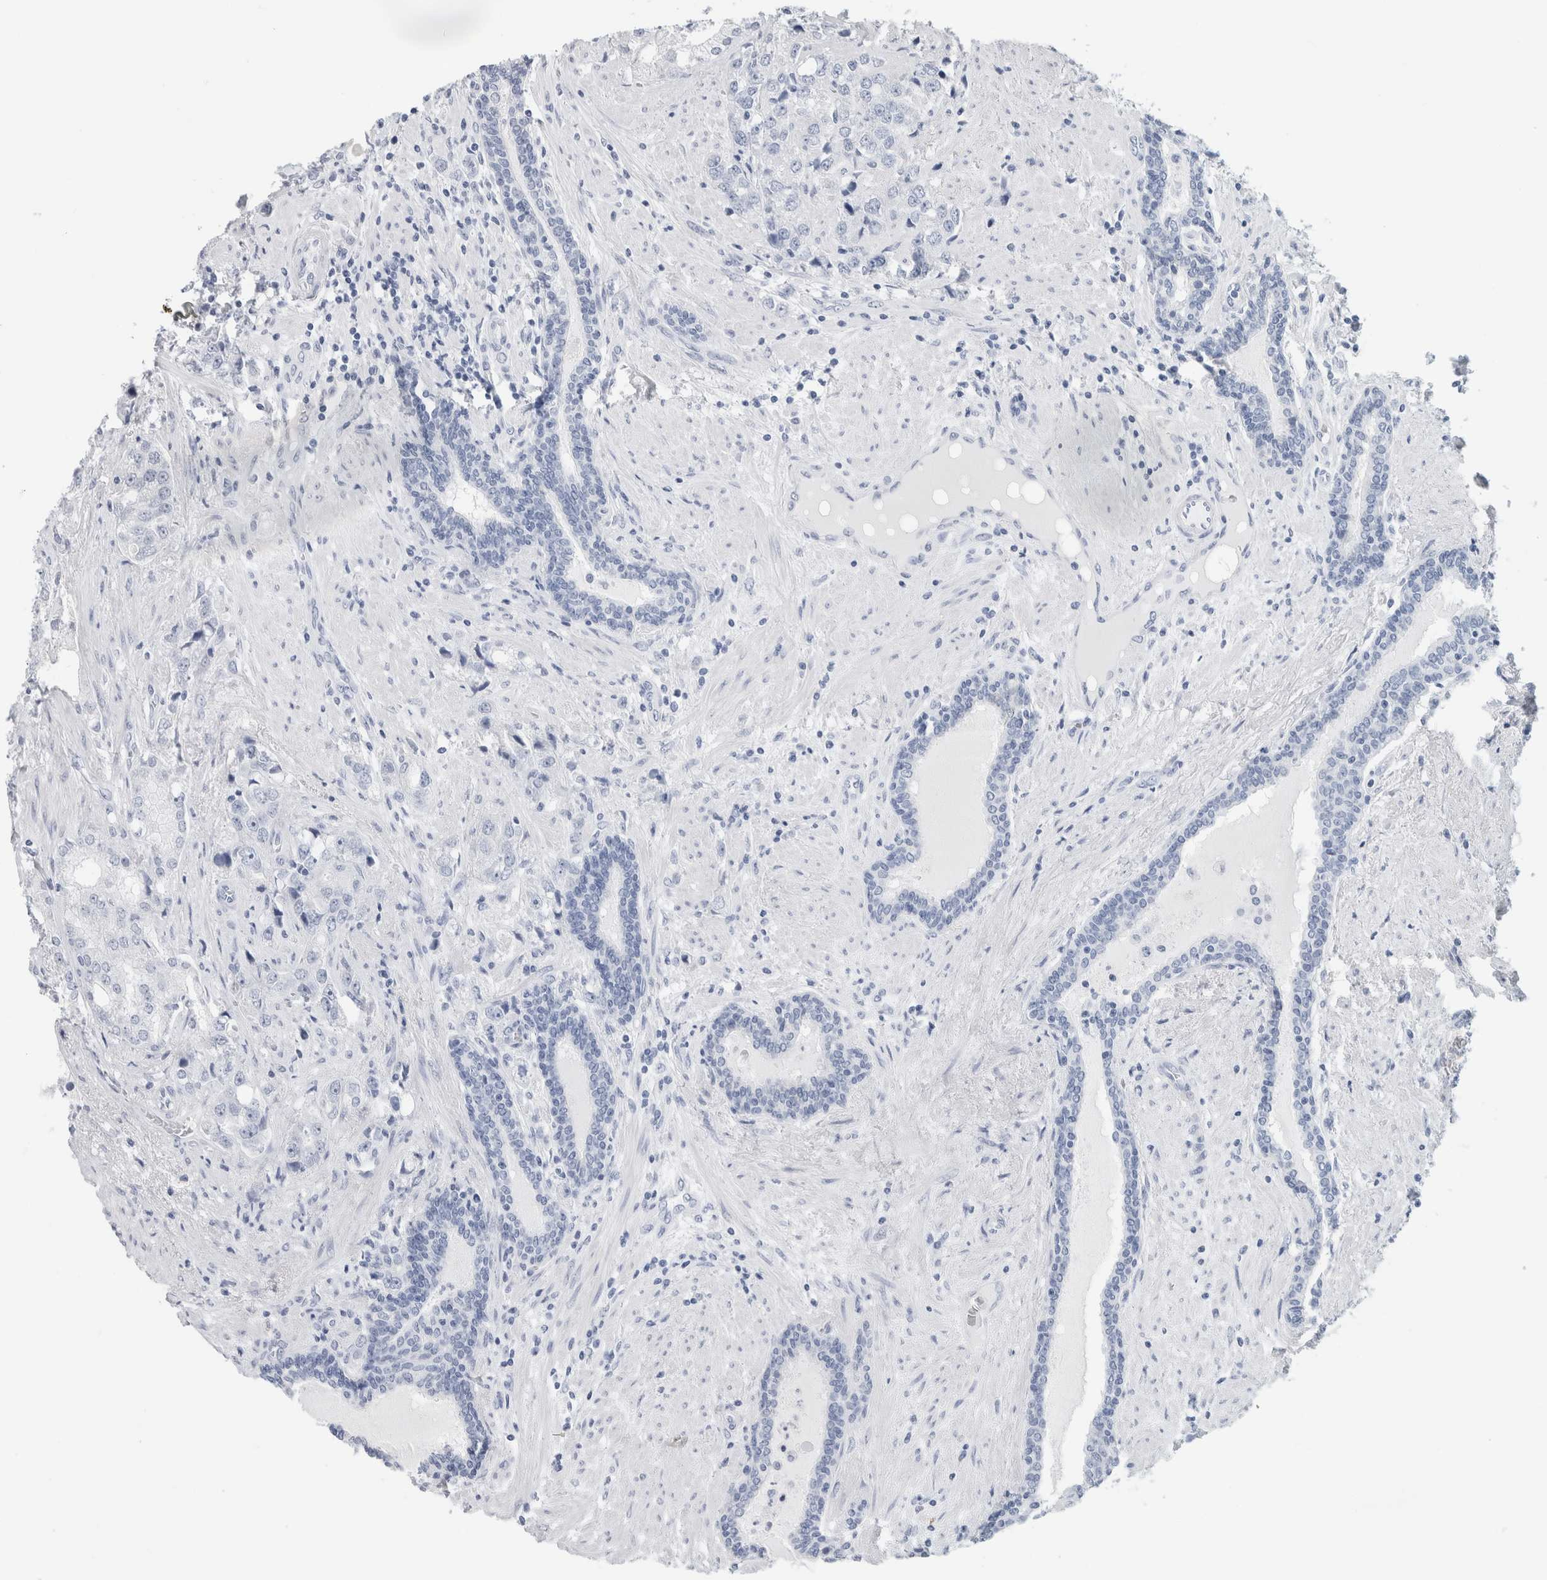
{"staining": {"intensity": "negative", "quantity": "none", "location": "none"}, "tissue": "prostate cancer", "cell_type": "Tumor cells", "image_type": "cancer", "snomed": [{"axis": "morphology", "description": "Adenocarcinoma, High grade"}, {"axis": "topography", "description": "Prostate"}], "caption": "Image shows no significant protein positivity in tumor cells of prostate cancer (high-grade adenocarcinoma).", "gene": "BCAN", "patient": {"sex": "male", "age": 50}}